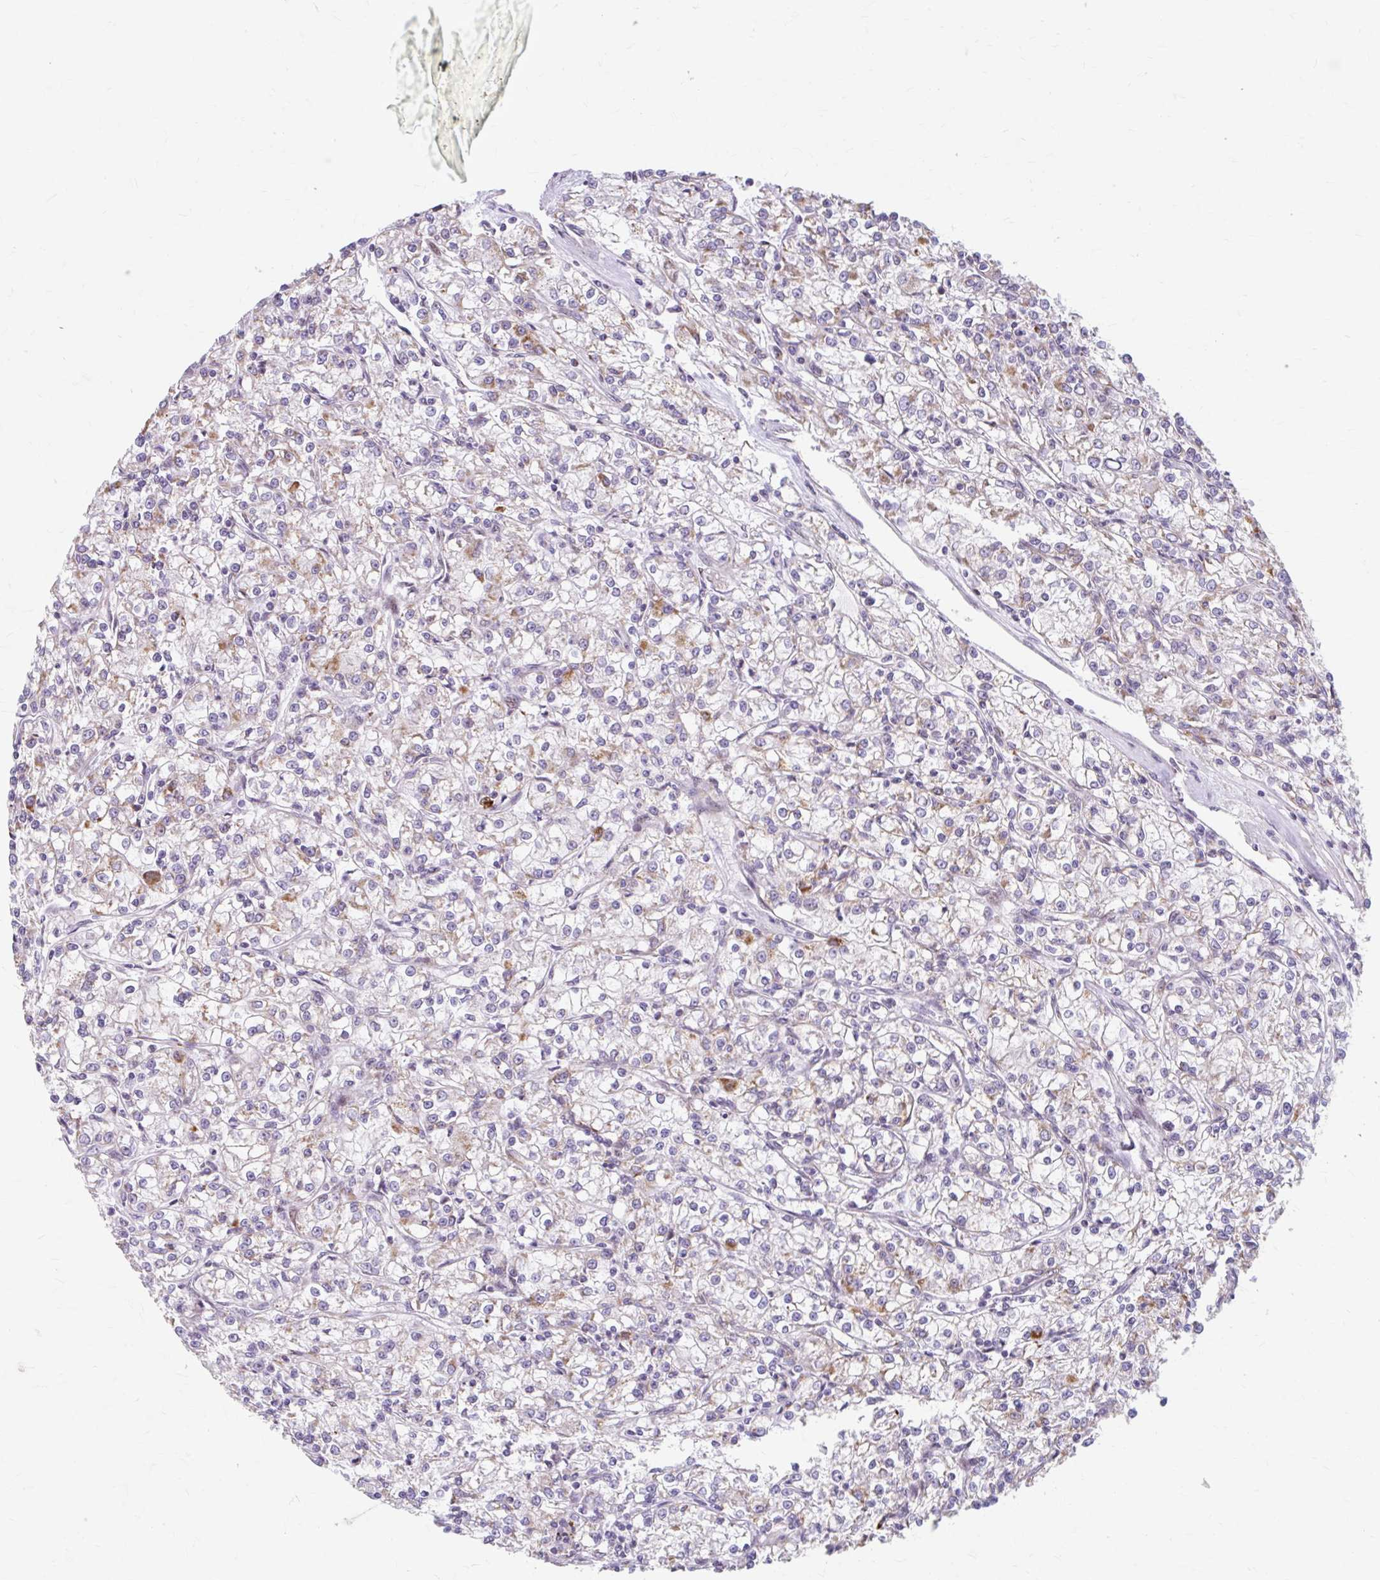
{"staining": {"intensity": "weak", "quantity": "<25%", "location": "cytoplasmic/membranous"}, "tissue": "renal cancer", "cell_type": "Tumor cells", "image_type": "cancer", "snomed": [{"axis": "morphology", "description": "Adenocarcinoma, NOS"}, {"axis": "topography", "description": "Kidney"}], "caption": "Immunohistochemistry (IHC) photomicrograph of renal cancer stained for a protein (brown), which reveals no positivity in tumor cells.", "gene": "BEAN1", "patient": {"sex": "female", "age": 59}}